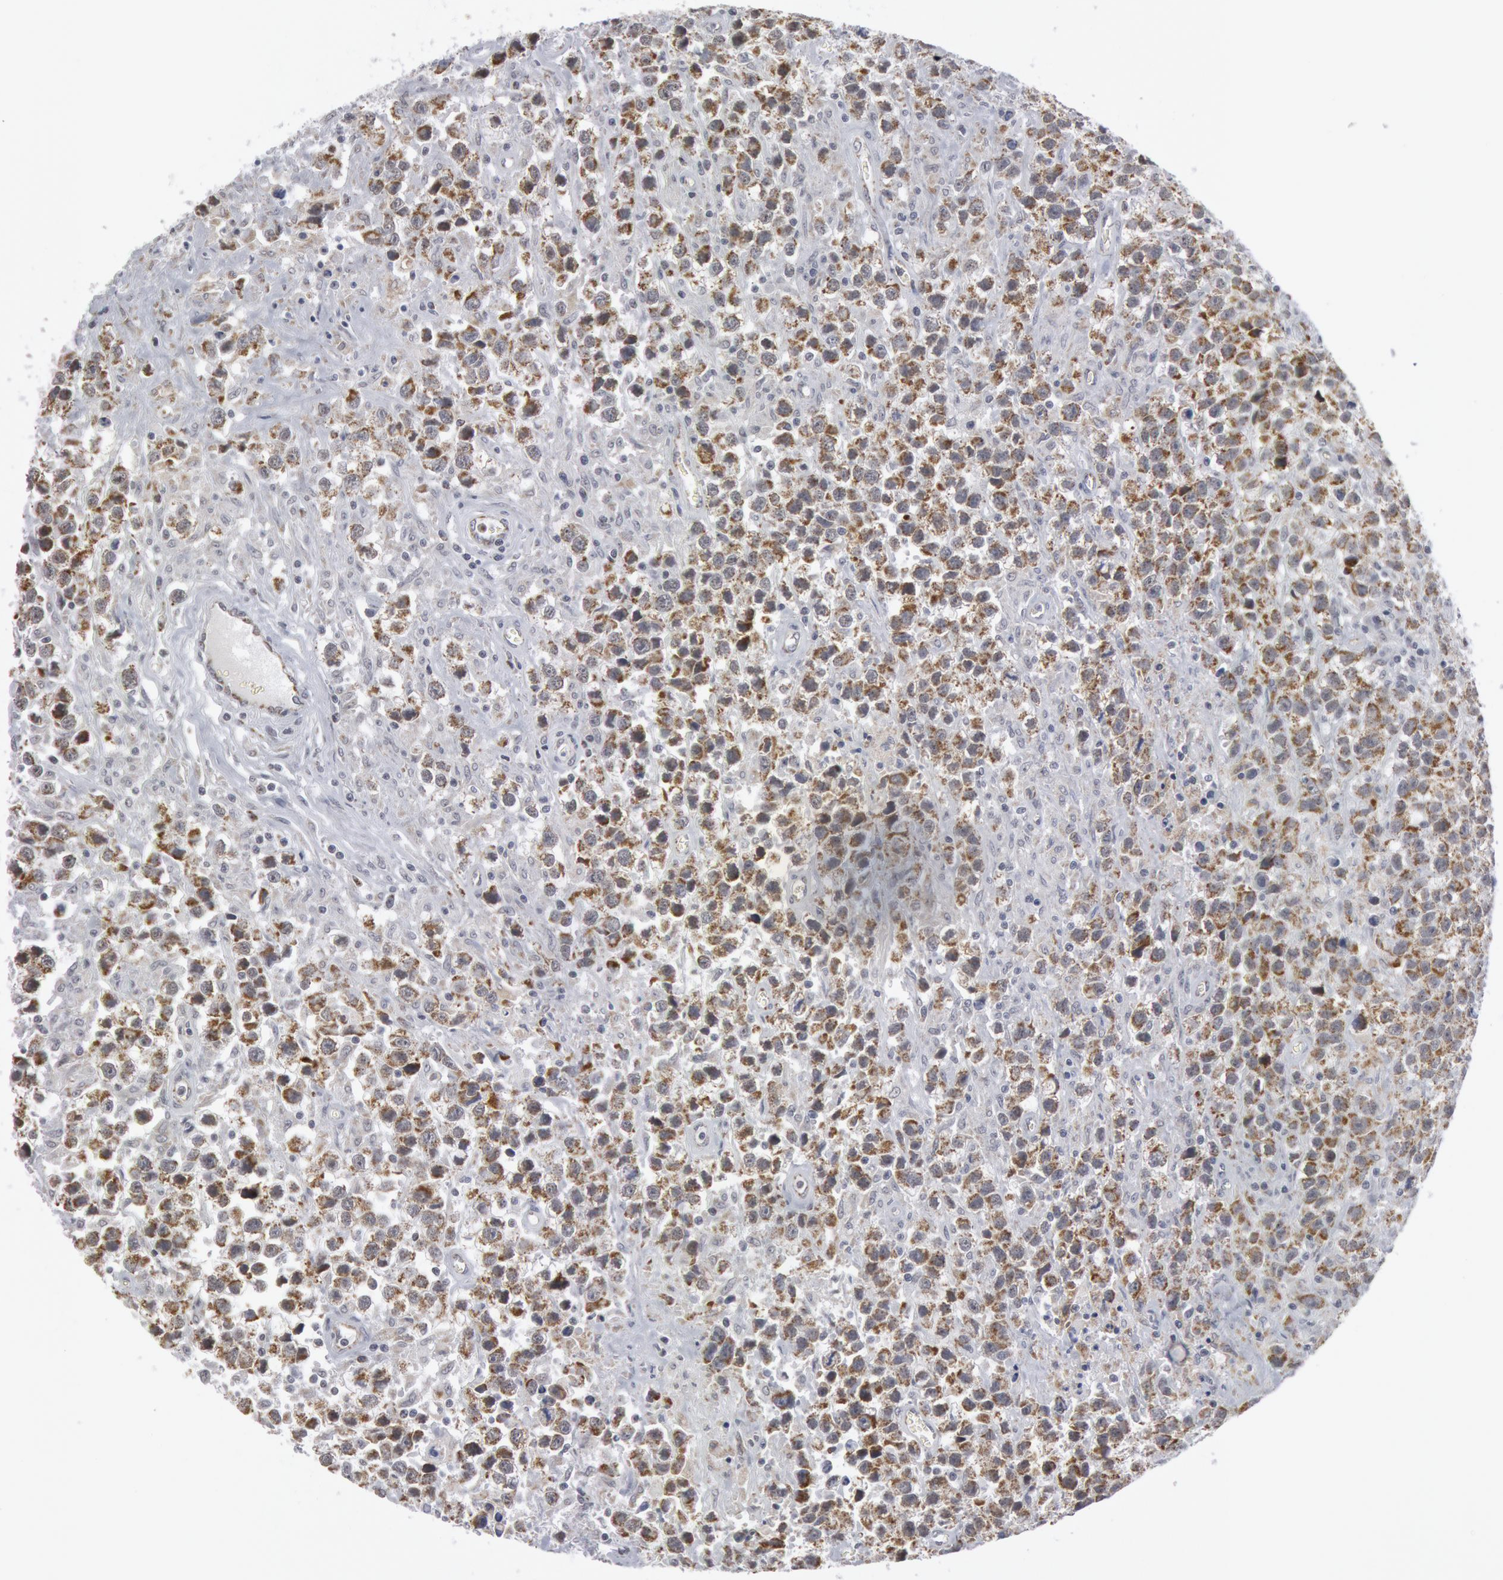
{"staining": {"intensity": "moderate", "quantity": ">75%", "location": "cytoplasmic/membranous"}, "tissue": "testis cancer", "cell_type": "Tumor cells", "image_type": "cancer", "snomed": [{"axis": "morphology", "description": "Seminoma, NOS"}, {"axis": "topography", "description": "Testis"}], "caption": "Seminoma (testis) stained with immunohistochemistry exhibits moderate cytoplasmic/membranous expression in about >75% of tumor cells.", "gene": "CASP9", "patient": {"sex": "male", "age": 43}}